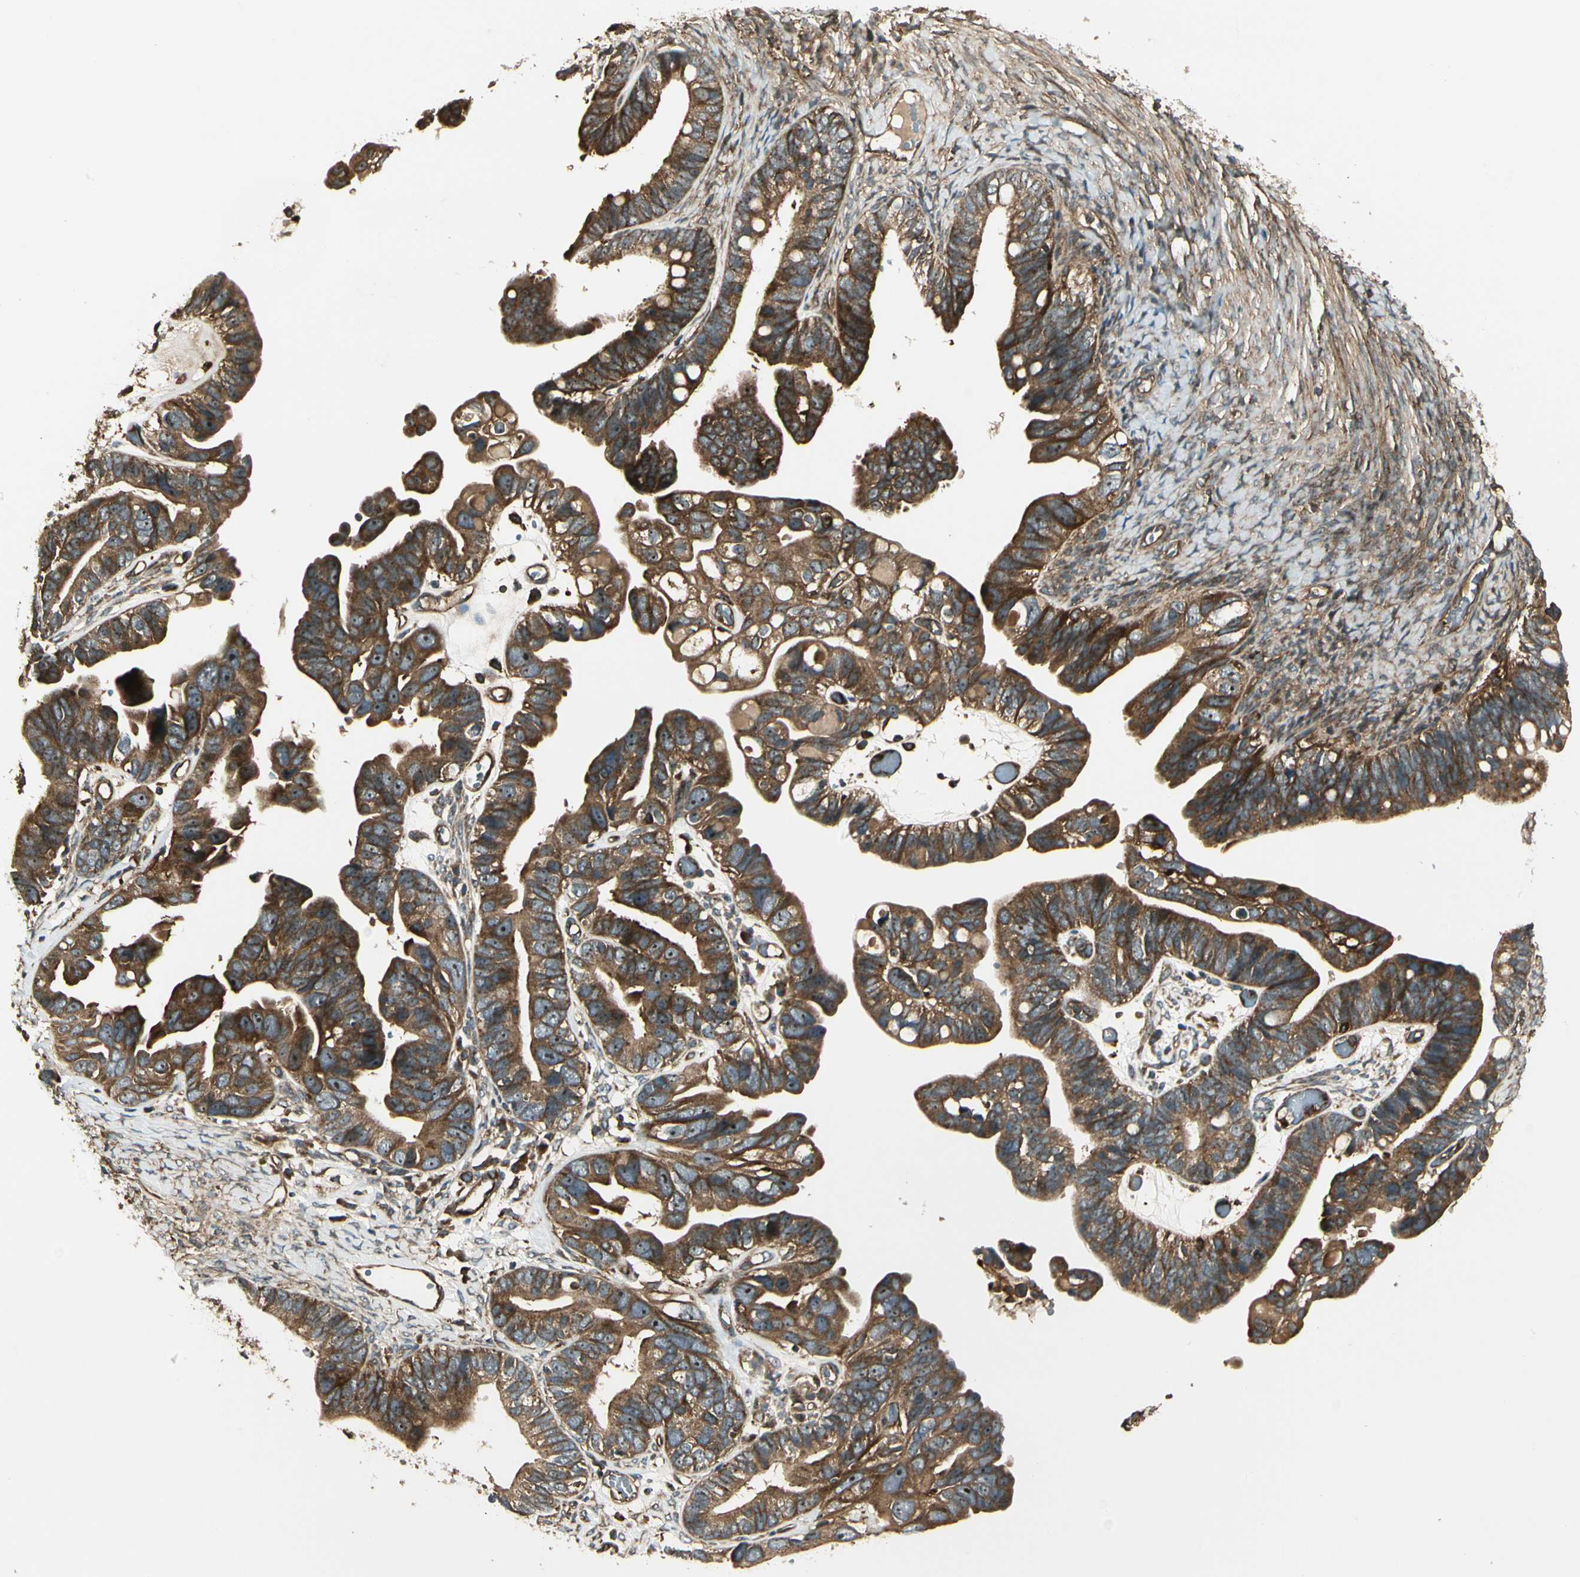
{"staining": {"intensity": "strong", "quantity": ">75%", "location": "cytoplasmic/membranous"}, "tissue": "ovarian cancer", "cell_type": "Tumor cells", "image_type": "cancer", "snomed": [{"axis": "morphology", "description": "Cystadenocarcinoma, serous, NOS"}, {"axis": "topography", "description": "Ovary"}], "caption": "High-power microscopy captured an immunohistochemistry photomicrograph of ovarian cancer (serous cystadenocarcinoma), revealing strong cytoplasmic/membranous positivity in approximately >75% of tumor cells. (DAB (3,3'-diaminobenzidine) IHC with brightfield microscopy, high magnification).", "gene": "FKBP15", "patient": {"sex": "female", "age": 56}}